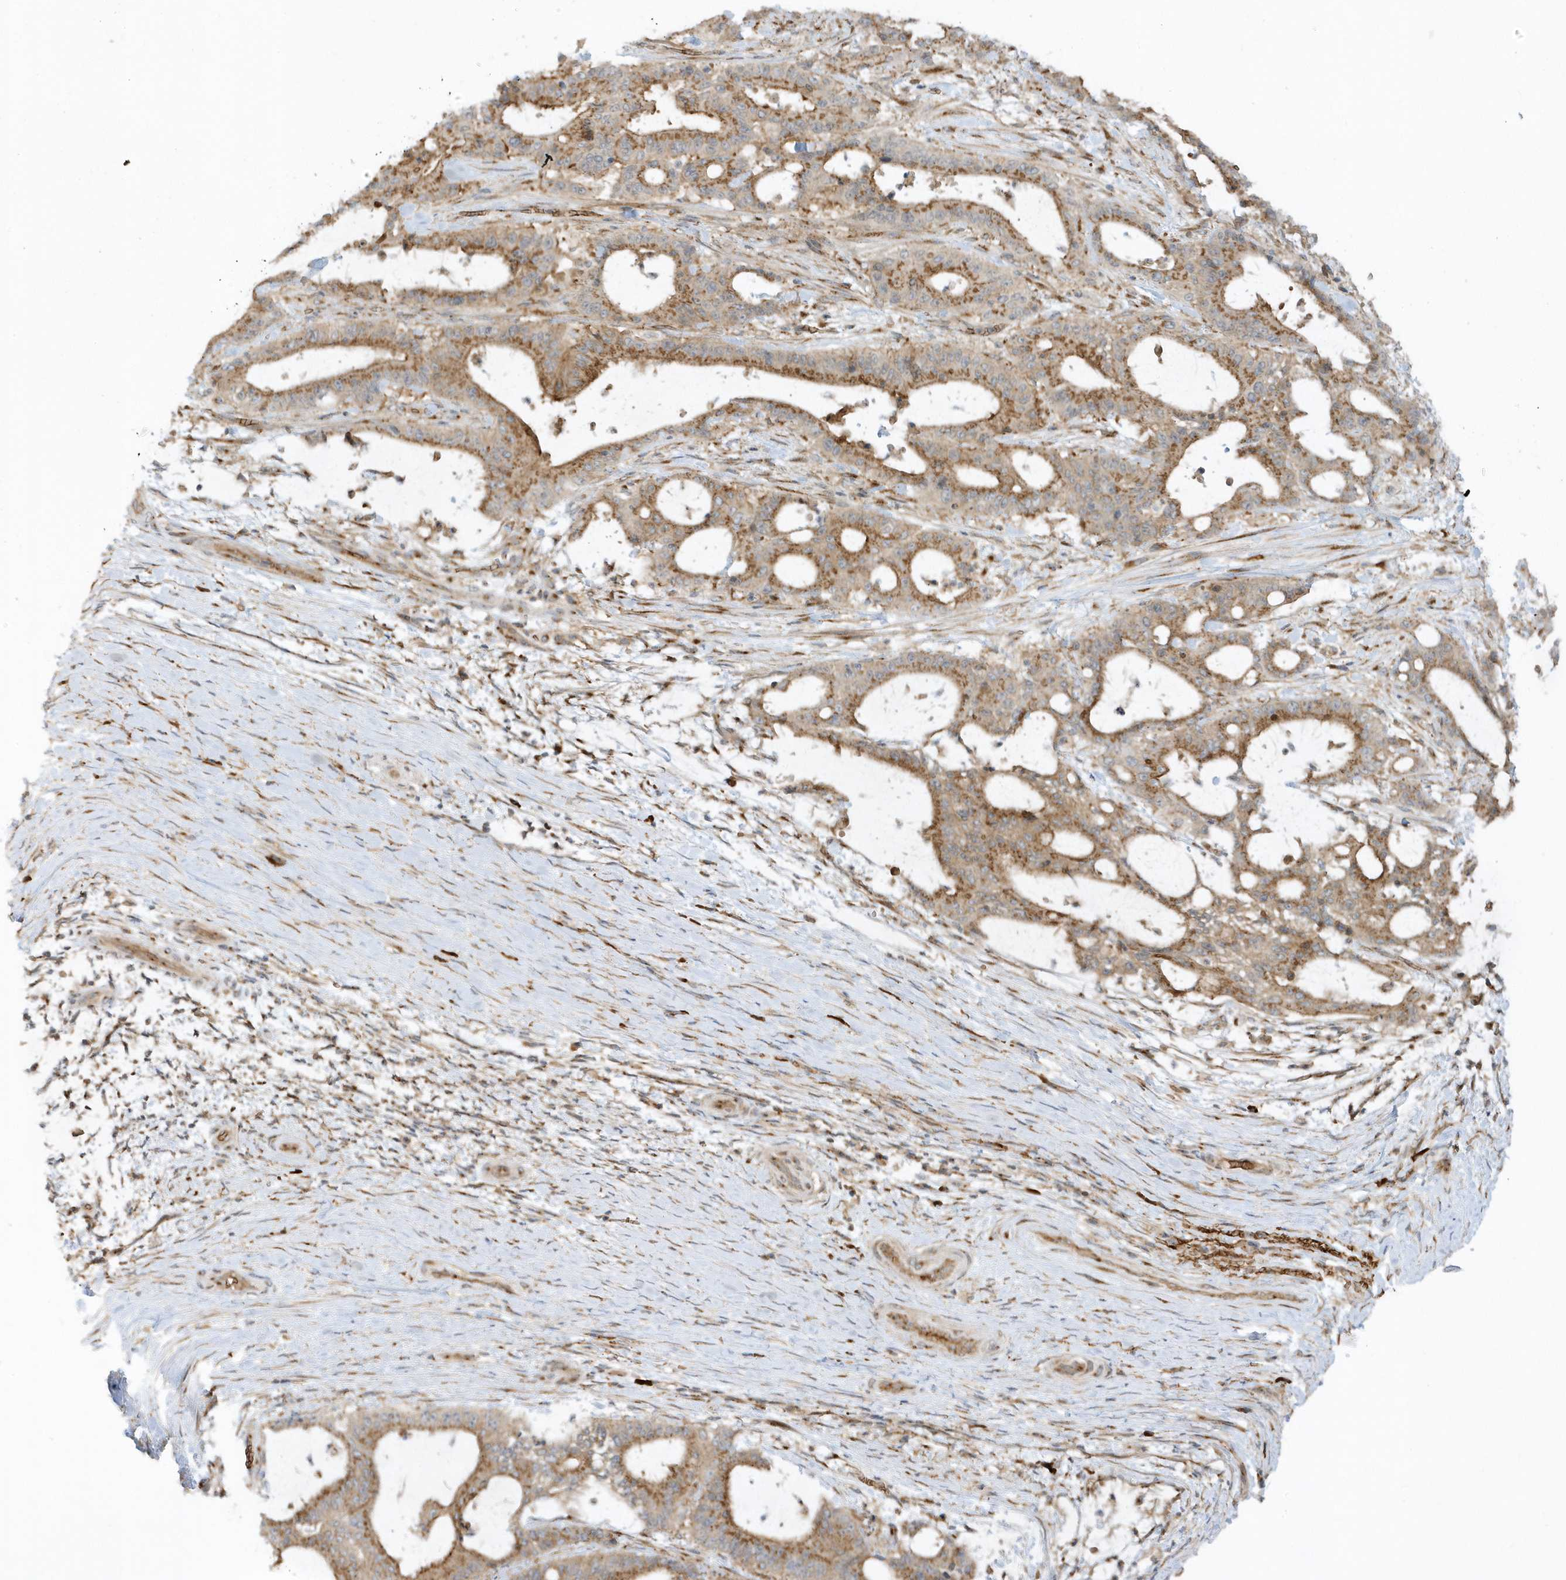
{"staining": {"intensity": "moderate", "quantity": ">75%", "location": "cytoplasmic/membranous"}, "tissue": "liver cancer", "cell_type": "Tumor cells", "image_type": "cancer", "snomed": [{"axis": "morphology", "description": "Normal tissue, NOS"}, {"axis": "morphology", "description": "Cholangiocarcinoma"}, {"axis": "topography", "description": "Liver"}, {"axis": "topography", "description": "Peripheral nerve tissue"}], "caption": "Liver cancer (cholangiocarcinoma) stained for a protein shows moderate cytoplasmic/membranous positivity in tumor cells.", "gene": "RPP40", "patient": {"sex": "female", "age": 73}}